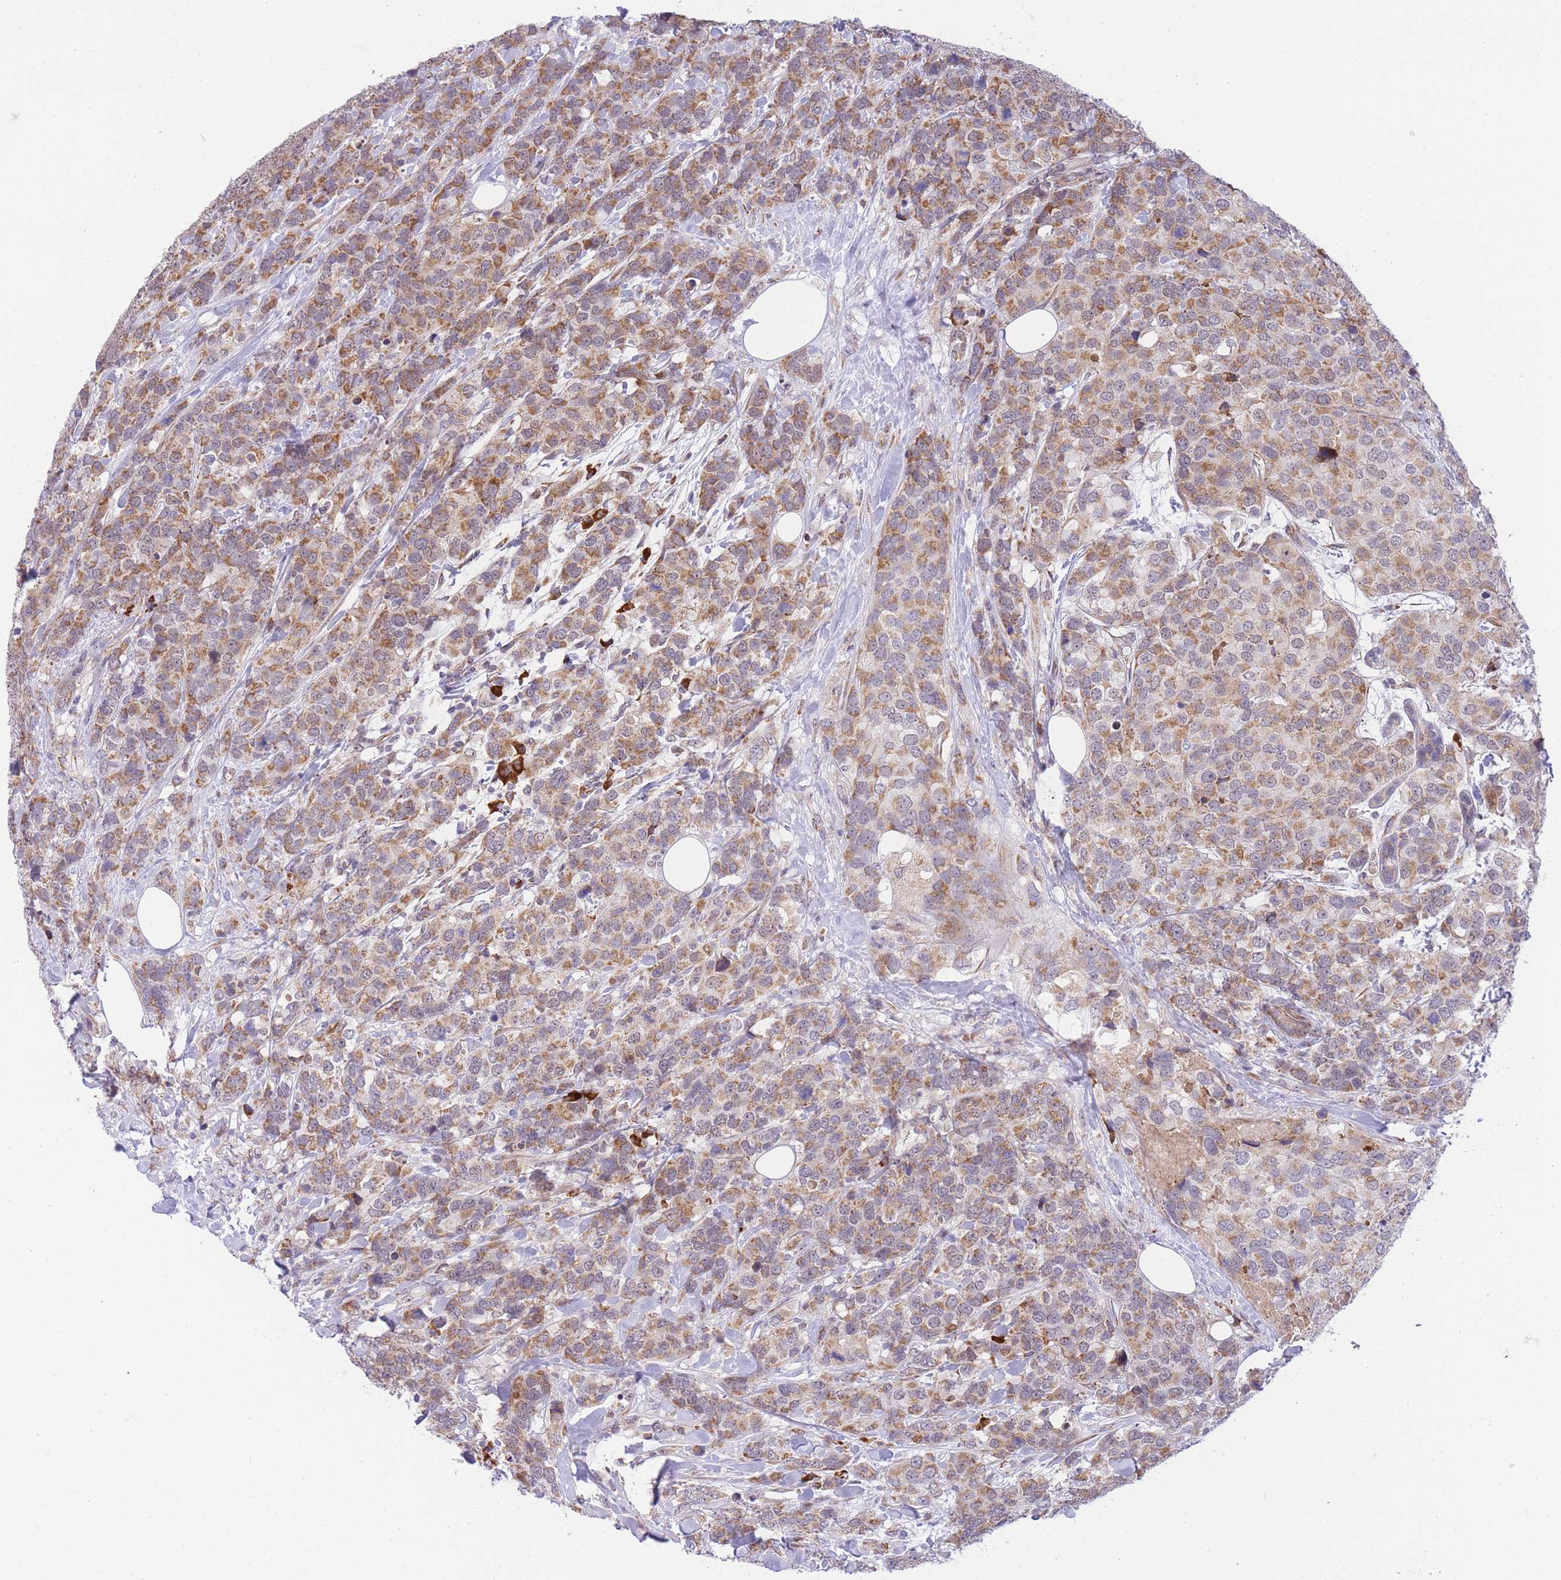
{"staining": {"intensity": "moderate", "quantity": ">75%", "location": "cytoplasmic/membranous"}, "tissue": "breast cancer", "cell_type": "Tumor cells", "image_type": "cancer", "snomed": [{"axis": "morphology", "description": "Lobular carcinoma"}, {"axis": "topography", "description": "Breast"}], "caption": "Protein expression analysis of human lobular carcinoma (breast) reveals moderate cytoplasmic/membranous staining in approximately >75% of tumor cells.", "gene": "EXOSC8", "patient": {"sex": "female", "age": 59}}